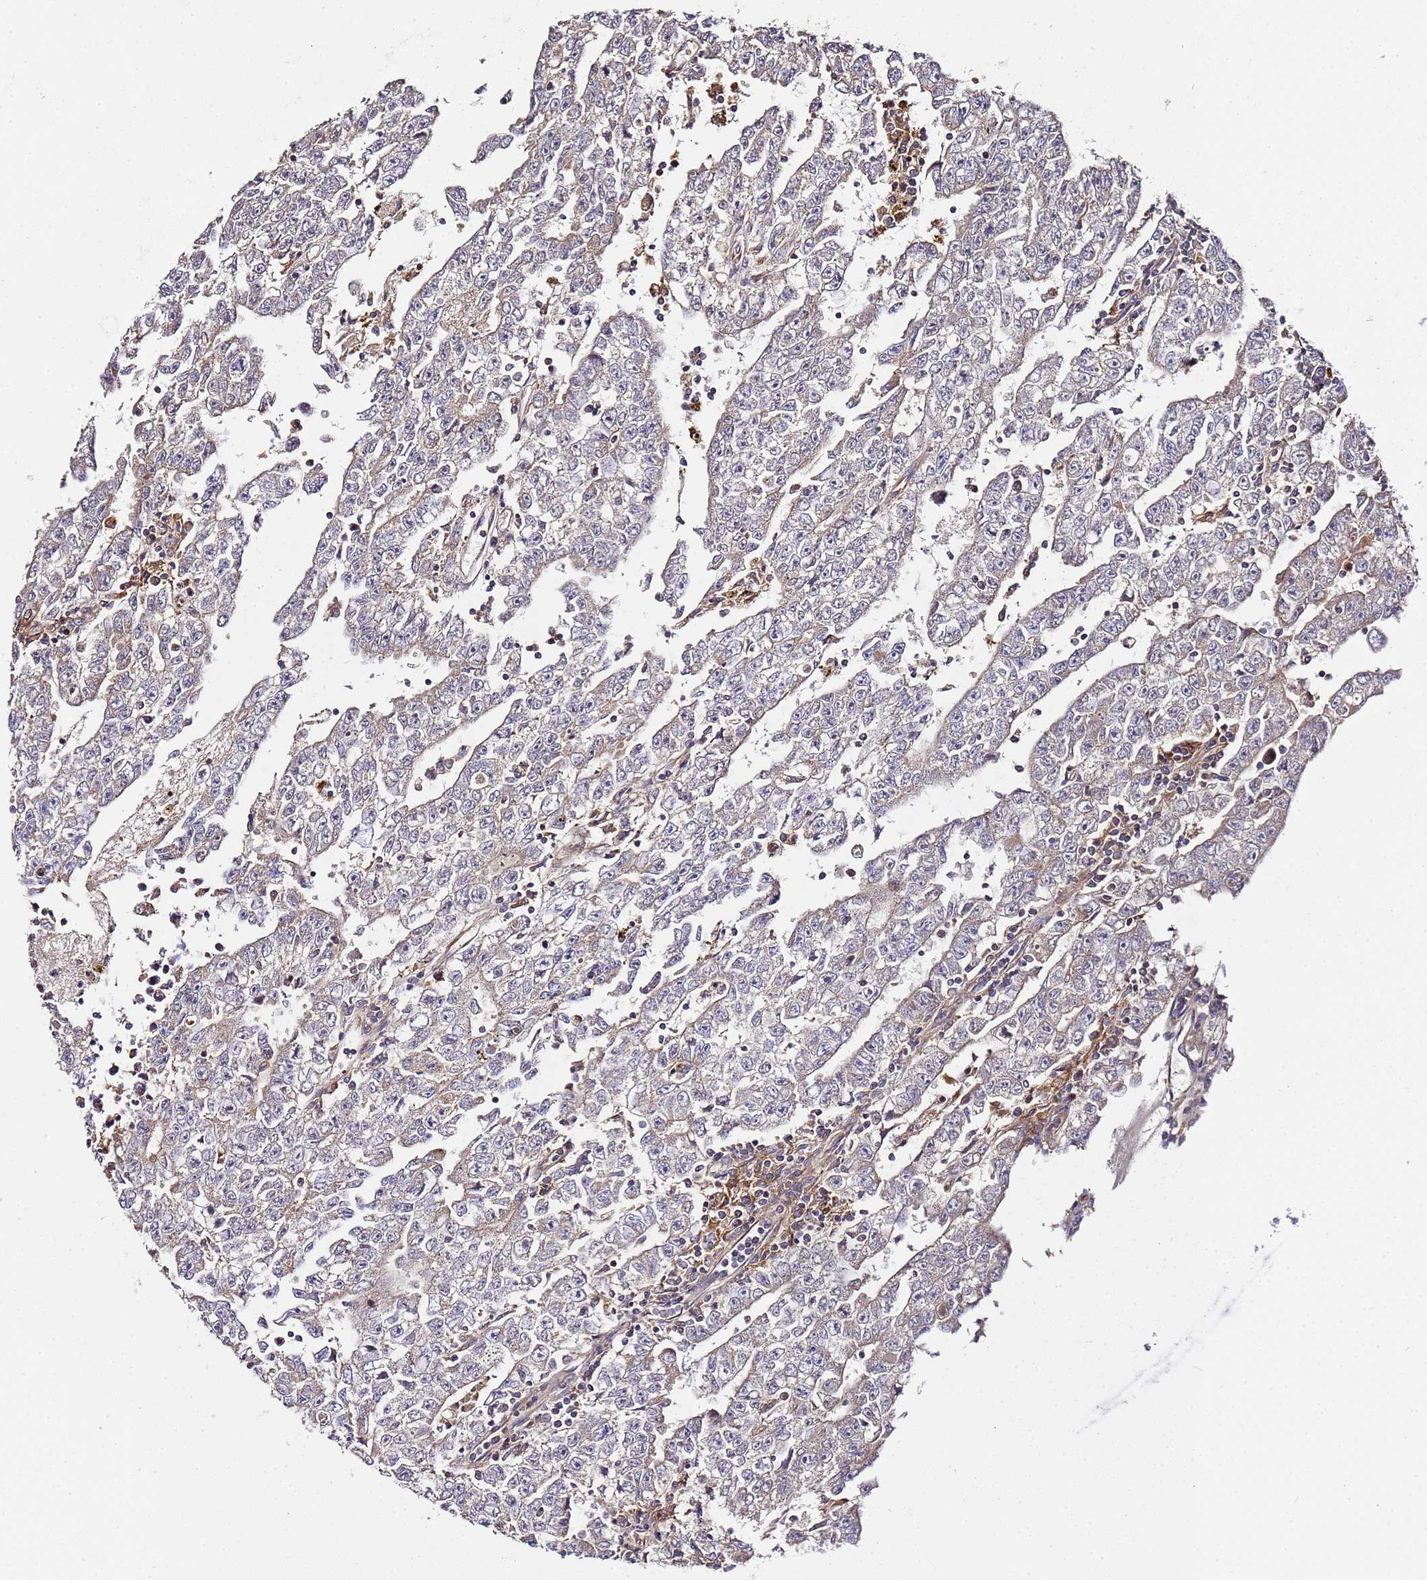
{"staining": {"intensity": "negative", "quantity": "none", "location": "none"}, "tissue": "testis cancer", "cell_type": "Tumor cells", "image_type": "cancer", "snomed": [{"axis": "morphology", "description": "Carcinoma, Embryonal, NOS"}, {"axis": "topography", "description": "Testis"}], "caption": "This is an immunohistochemistry (IHC) image of human testis cancer (embryonal carcinoma). There is no expression in tumor cells.", "gene": "MRPL49", "patient": {"sex": "male", "age": 25}}